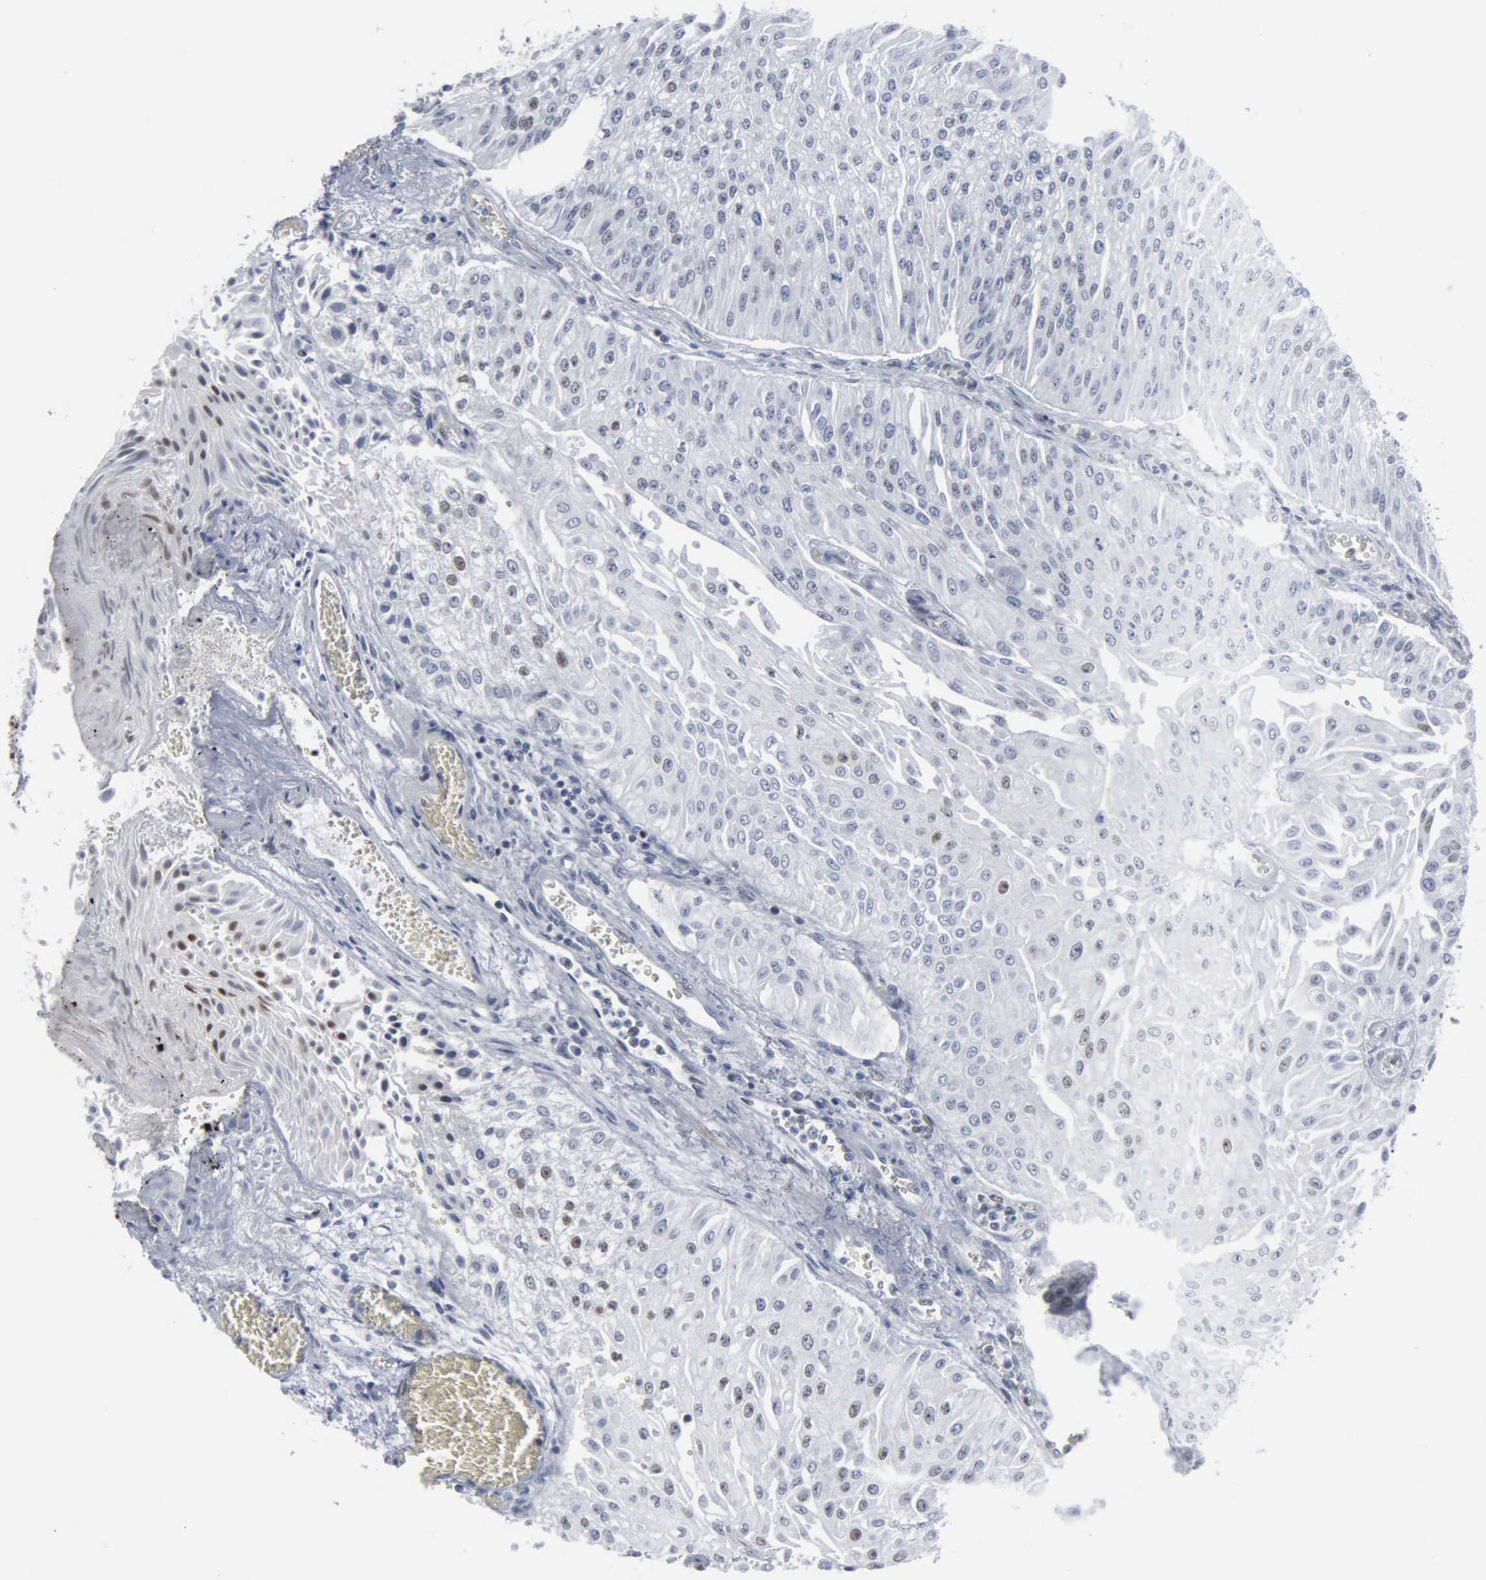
{"staining": {"intensity": "weak", "quantity": "<25%", "location": "nuclear"}, "tissue": "urothelial cancer", "cell_type": "Tumor cells", "image_type": "cancer", "snomed": [{"axis": "morphology", "description": "Urothelial carcinoma, Low grade"}, {"axis": "topography", "description": "Urinary bladder"}], "caption": "Photomicrograph shows no protein positivity in tumor cells of low-grade urothelial carcinoma tissue. The staining was performed using DAB (3,3'-diaminobenzidine) to visualize the protein expression in brown, while the nuclei were stained in blue with hematoxylin (Magnification: 20x).", "gene": "CCND3", "patient": {"sex": "male", "age": 86}}